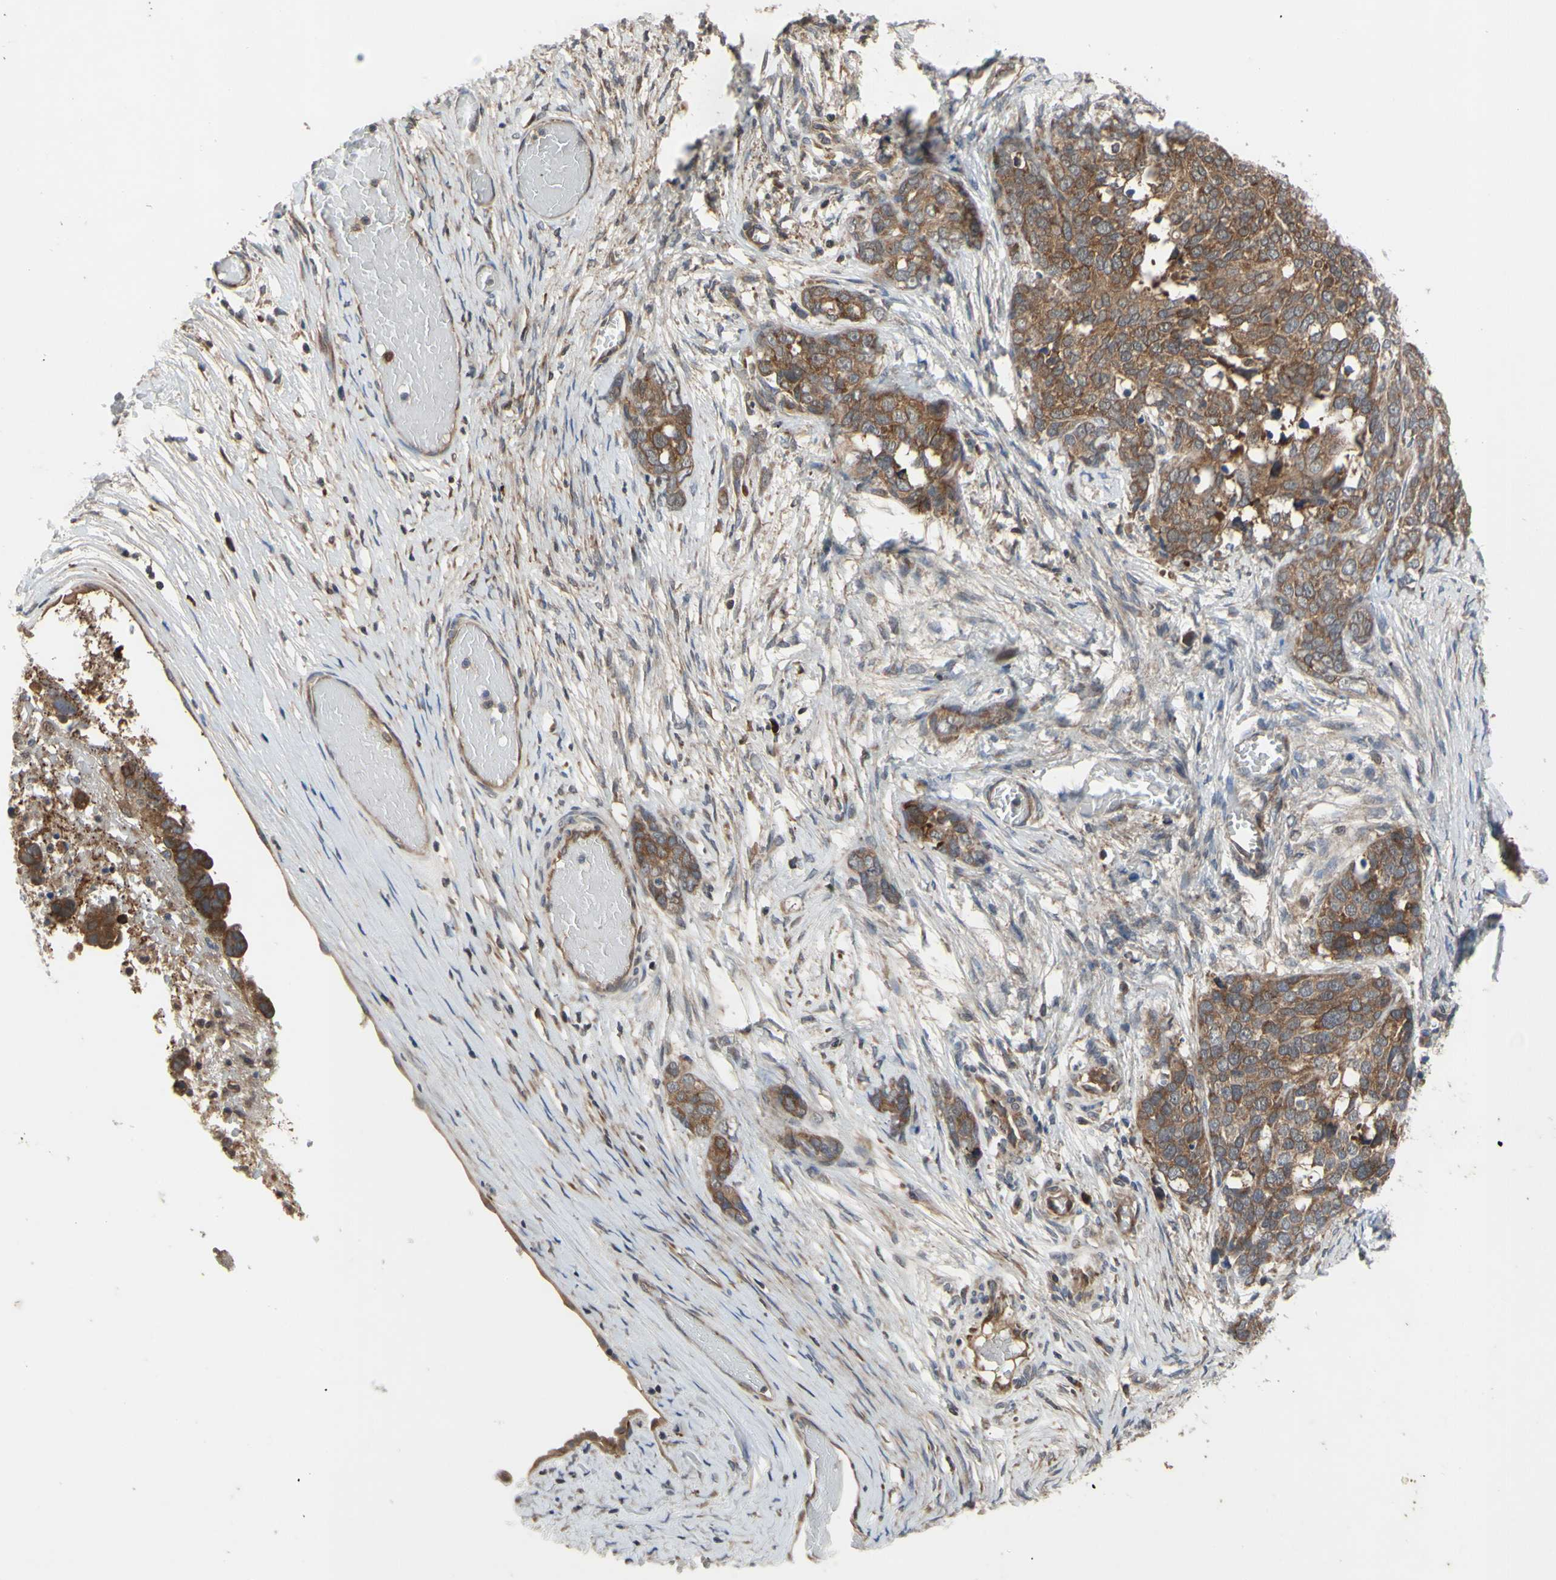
{"staining": {"intensity": "moderate", "quantity": ">75%", "location": "cytoplasmic/membranous"}, "tissue": "ovarian cancer", "cell_type": "Tumor cells", "image_type": "cancer", "snomed": [{"axis": "morphology", "description": "Cystadenocarcinoma, serous, NOS"}, {"axis": "topography", "description": "Ovary"}], "caption": "Immunohistochemical staining of ovarian serous cystadenocarcinoma reveals moderate cytoplasmic/membranous protein staining in about >75% of tumor cells.", "gene": "XIAP", "patient": {"sex": "female", "age": 44}}